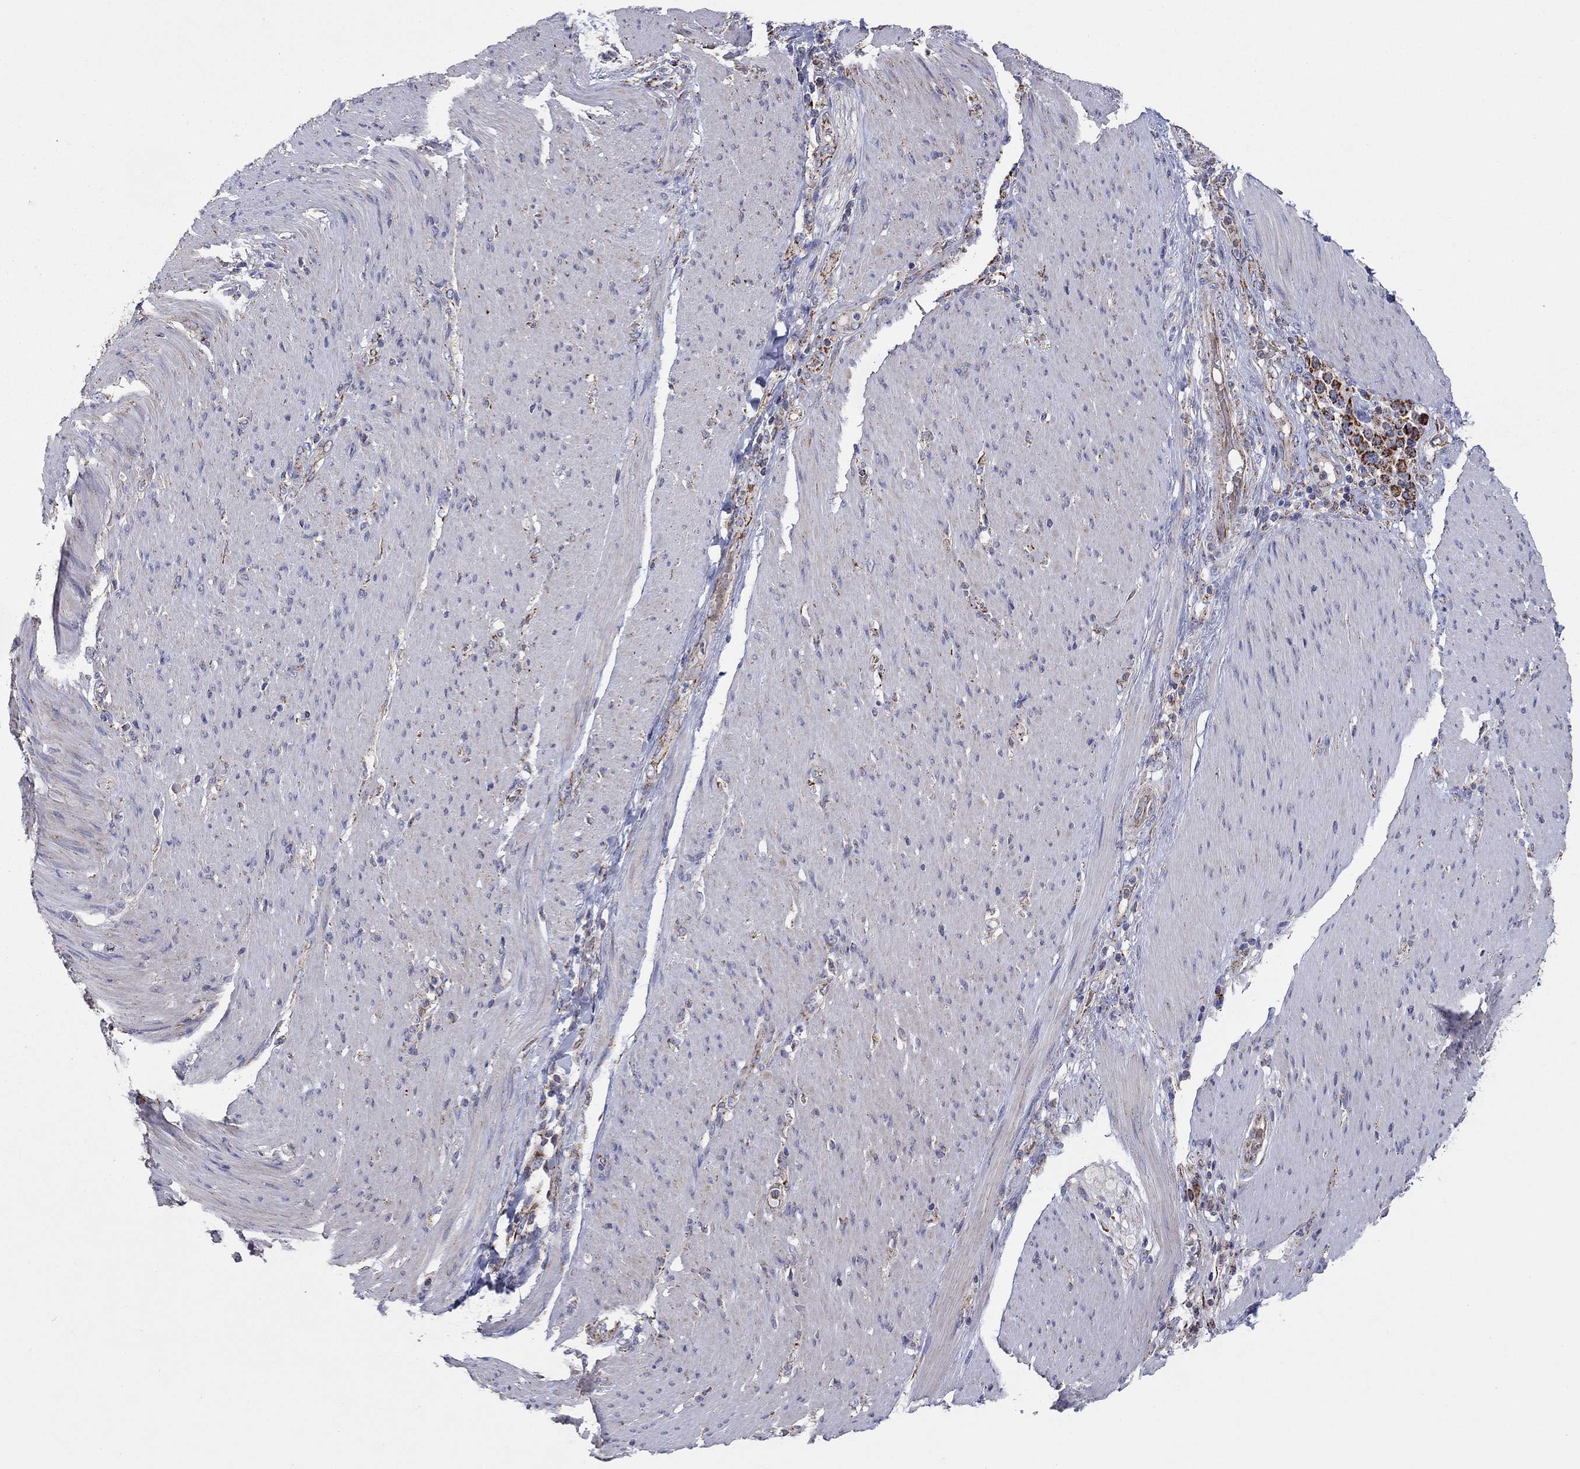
{"staining": {"intensity": "strong", "quantity": ">75%", "location": "cytoplasmic/membranous"}, "tissue": "stomach cancer", "cell_type": "Tumor cells", "image_type": "cancer", "snomed": [{"axis": "morphology", "description": "Adenocarcinoma, NOS"}, {"axis": "topography", "description": "Stomach"}], "caption": "High-power microscopy captured an immunohistochemistry (IHC) photomicrograph of adenocarcinoma (stomach), revealing strong cytoplasmic/membranous staining in approximately >75% of tumor cells. The protein is shown in brown color, while the nuclei are stained blue.", "gene": "HPS5", "patient": {"sex": "female", "age": 79}}